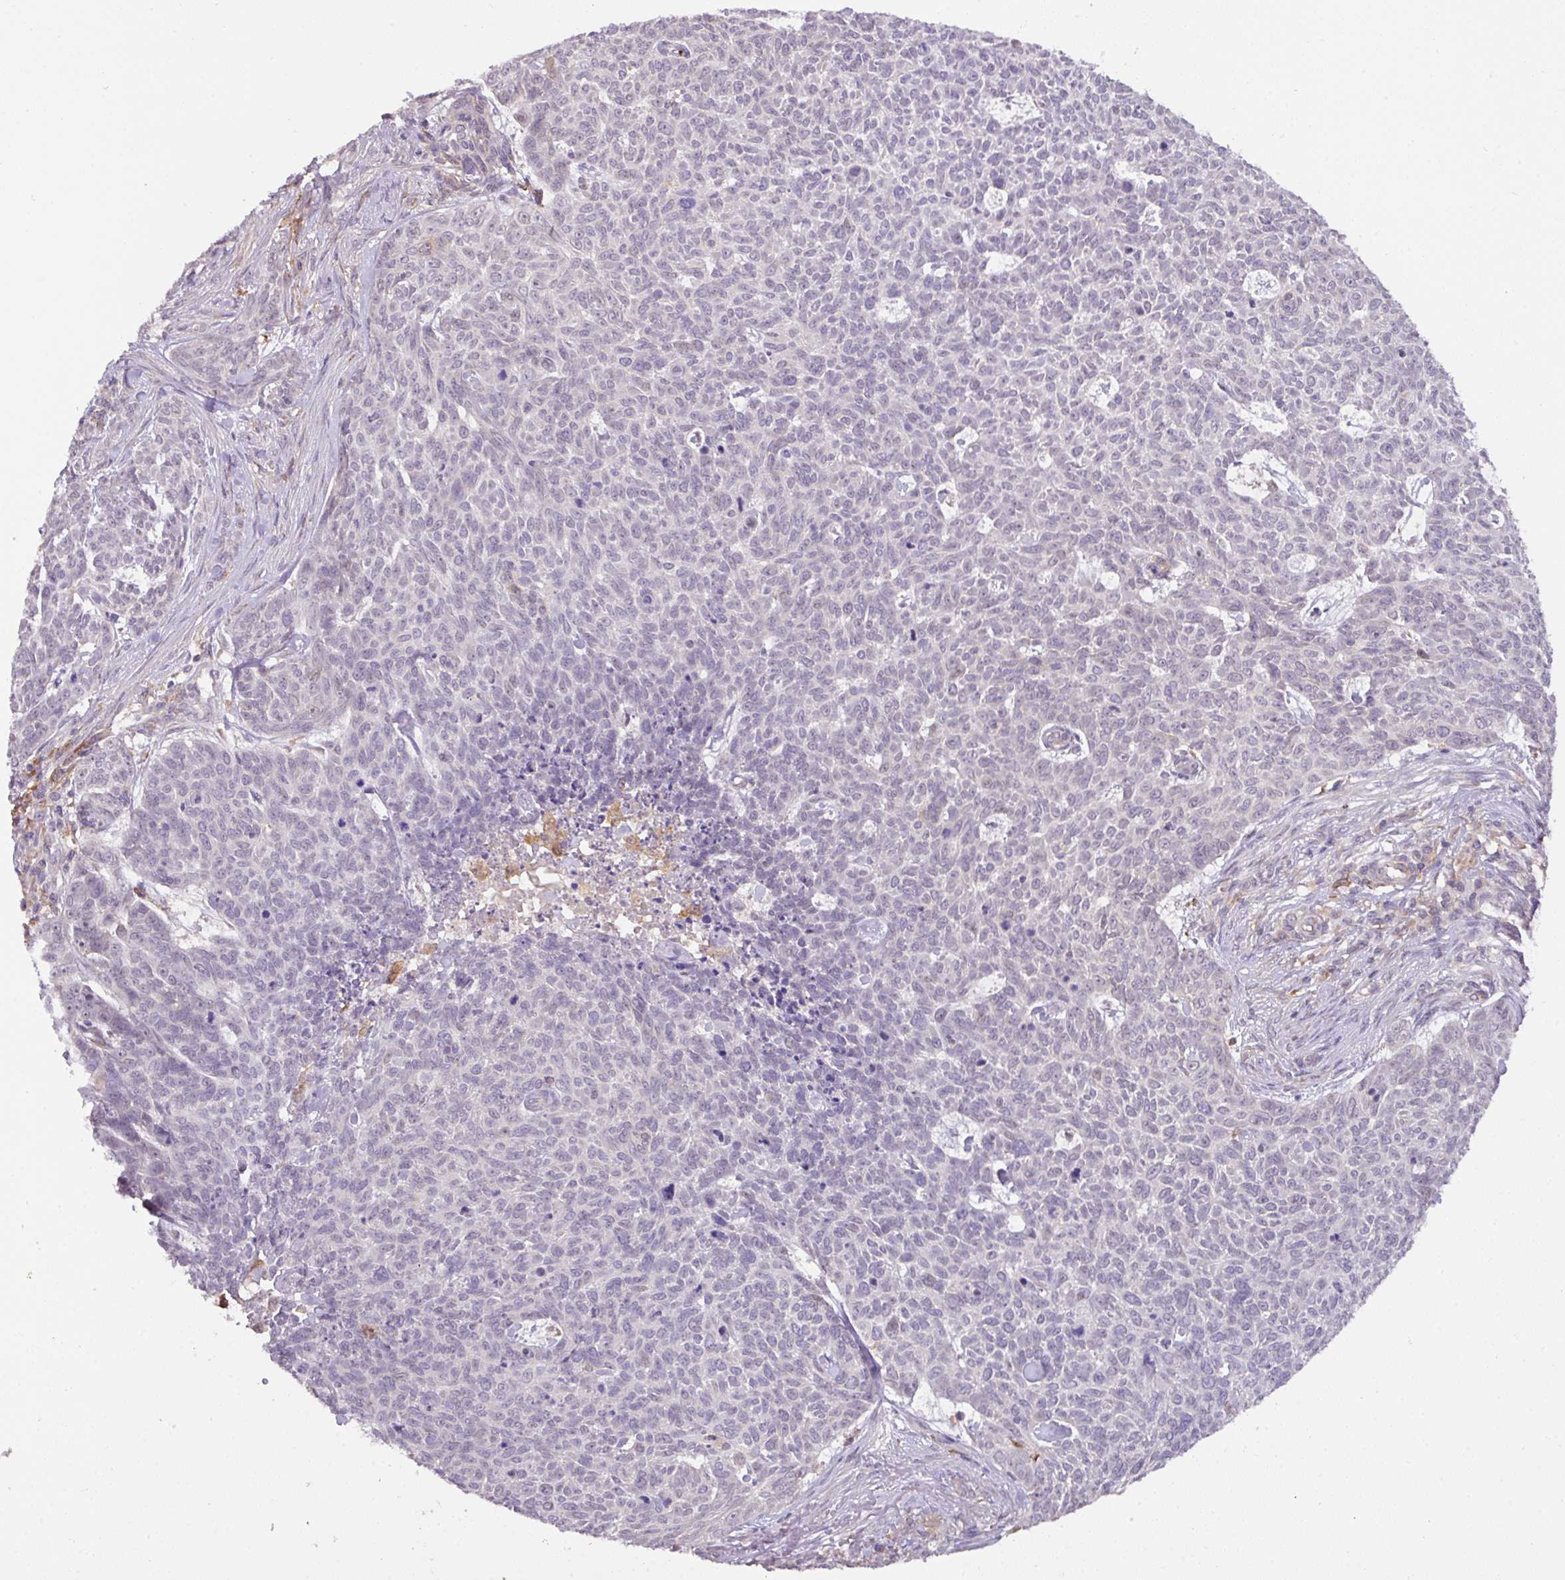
{"staining": {"intensity": "negative", "quantity": "none", "location": "none"}, "tissue": "skin cancer", "cell_type": "Tumor cells", "image_type": "cancer", "snomed": [{"axis": "morphology", "description": "Basal cell carcinoma"}, {"axis": "topography", "description": "Skin"}], "caption": "This is a image of IHC staining of skin cancer (basal cell carcinoma), which shows no staining in tumor cells.", "gene": "GCNT7", "patient": {"sex": "female", "age": 93}}